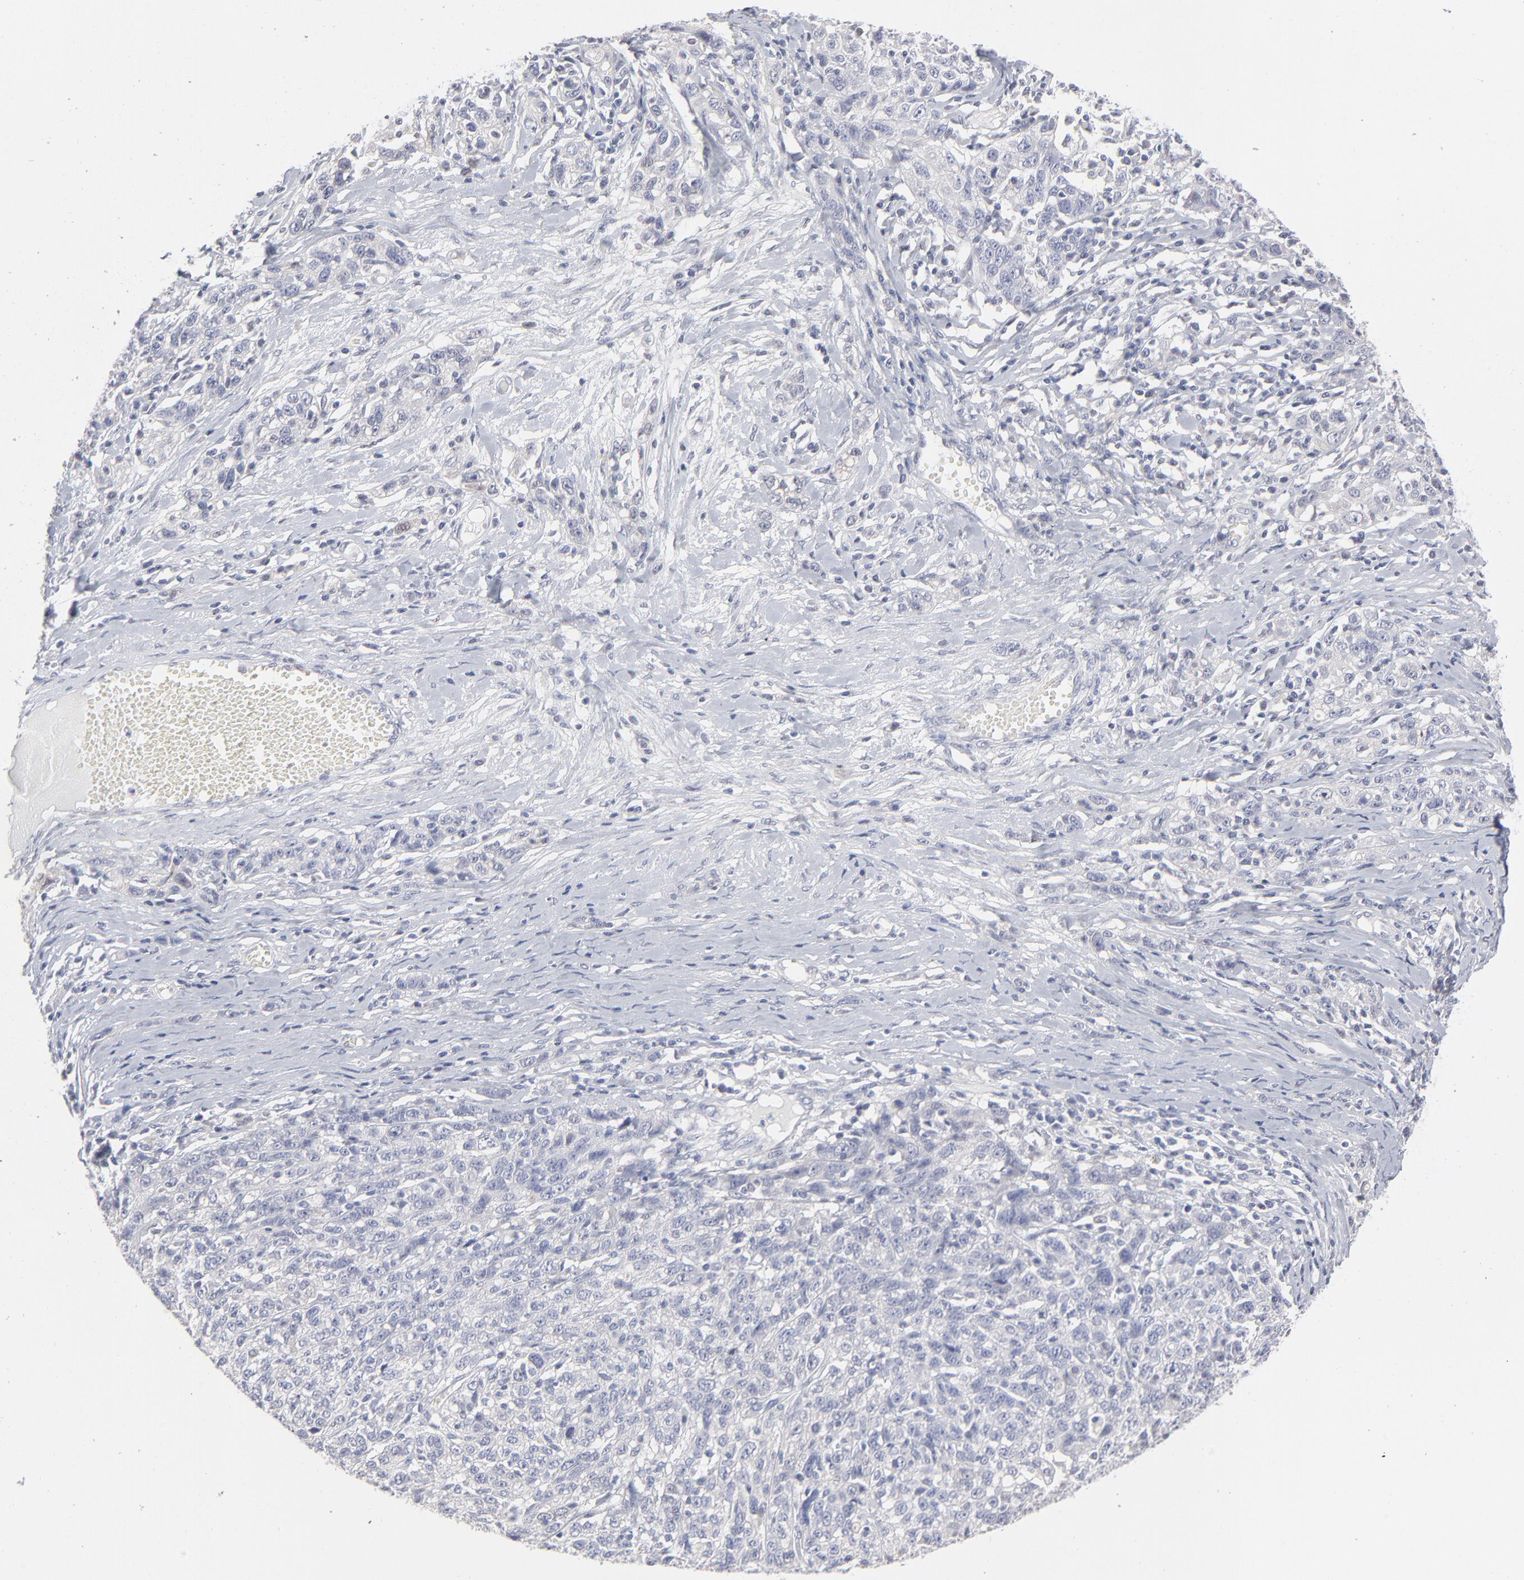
{"staining": {"intensity": "negative", "quantity": "none", "location": "none"}, "tissue": "ovarian cancer", "cell_type": "Tumor cells", "image_type": "cancer", "snomed": [{"axis": "morphology", "description": "Cystadenocarcinoma, serous, NOS"}, {"axis": "topography", "description": "Ovary"}], "caption": "High magnification brightfield microscopy of ovarian cancer (serous cystadenocarcinoma) stained with DAB (3,3'-diaminobenzidine) (brown) and counterstained with hematoxylin (blue): tumor cells show no significant positivity. (DAB immunohistochemistry visualized using brightfield microscopy, high magnification).", "gene": "RBM3", "patient": {"sex": "female", "age": 71}}